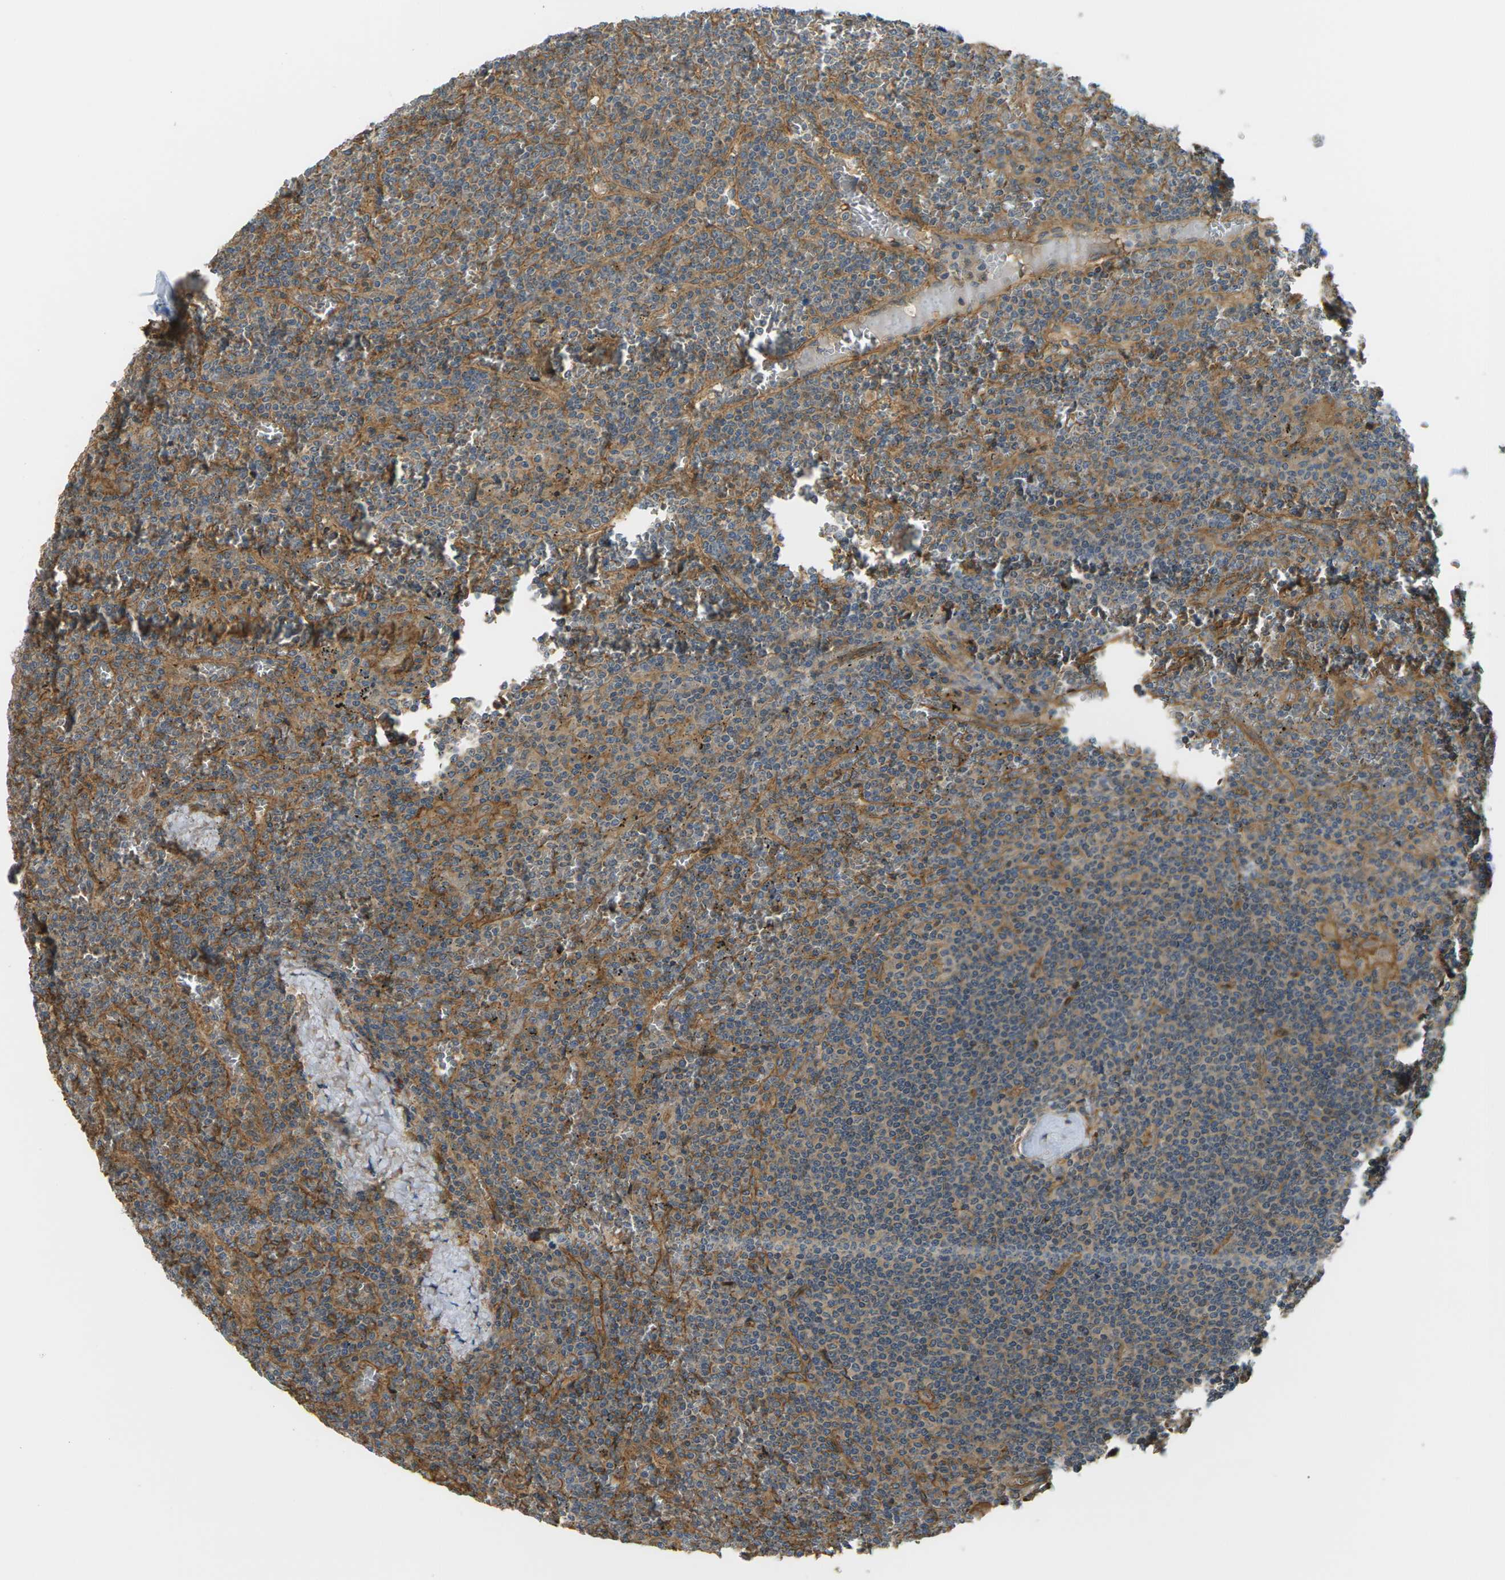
{"staining": {"intensity": "weak", "quantity": ">75%", "location": "cytoplasmic/membranous"}, "tissue": "lymphoma", "cell_type": "Tumor cells", "image_type": "cancer", "snomed": [{"axis": "morphology", "description": "Malignant lymphoma, non-Hodgkin's type, Low grade"}, {"axis": "topography", "description": "Spleen"}], "caption": "Tumor cells show low levels of weak cytoplasmic/membranous positivity in approximately >75% of cells in human low-grade malignant lymphoma, non-Hodgkin's type.", "gene": "DDHD2", "patient": {"sex": "female", "age": 19}}